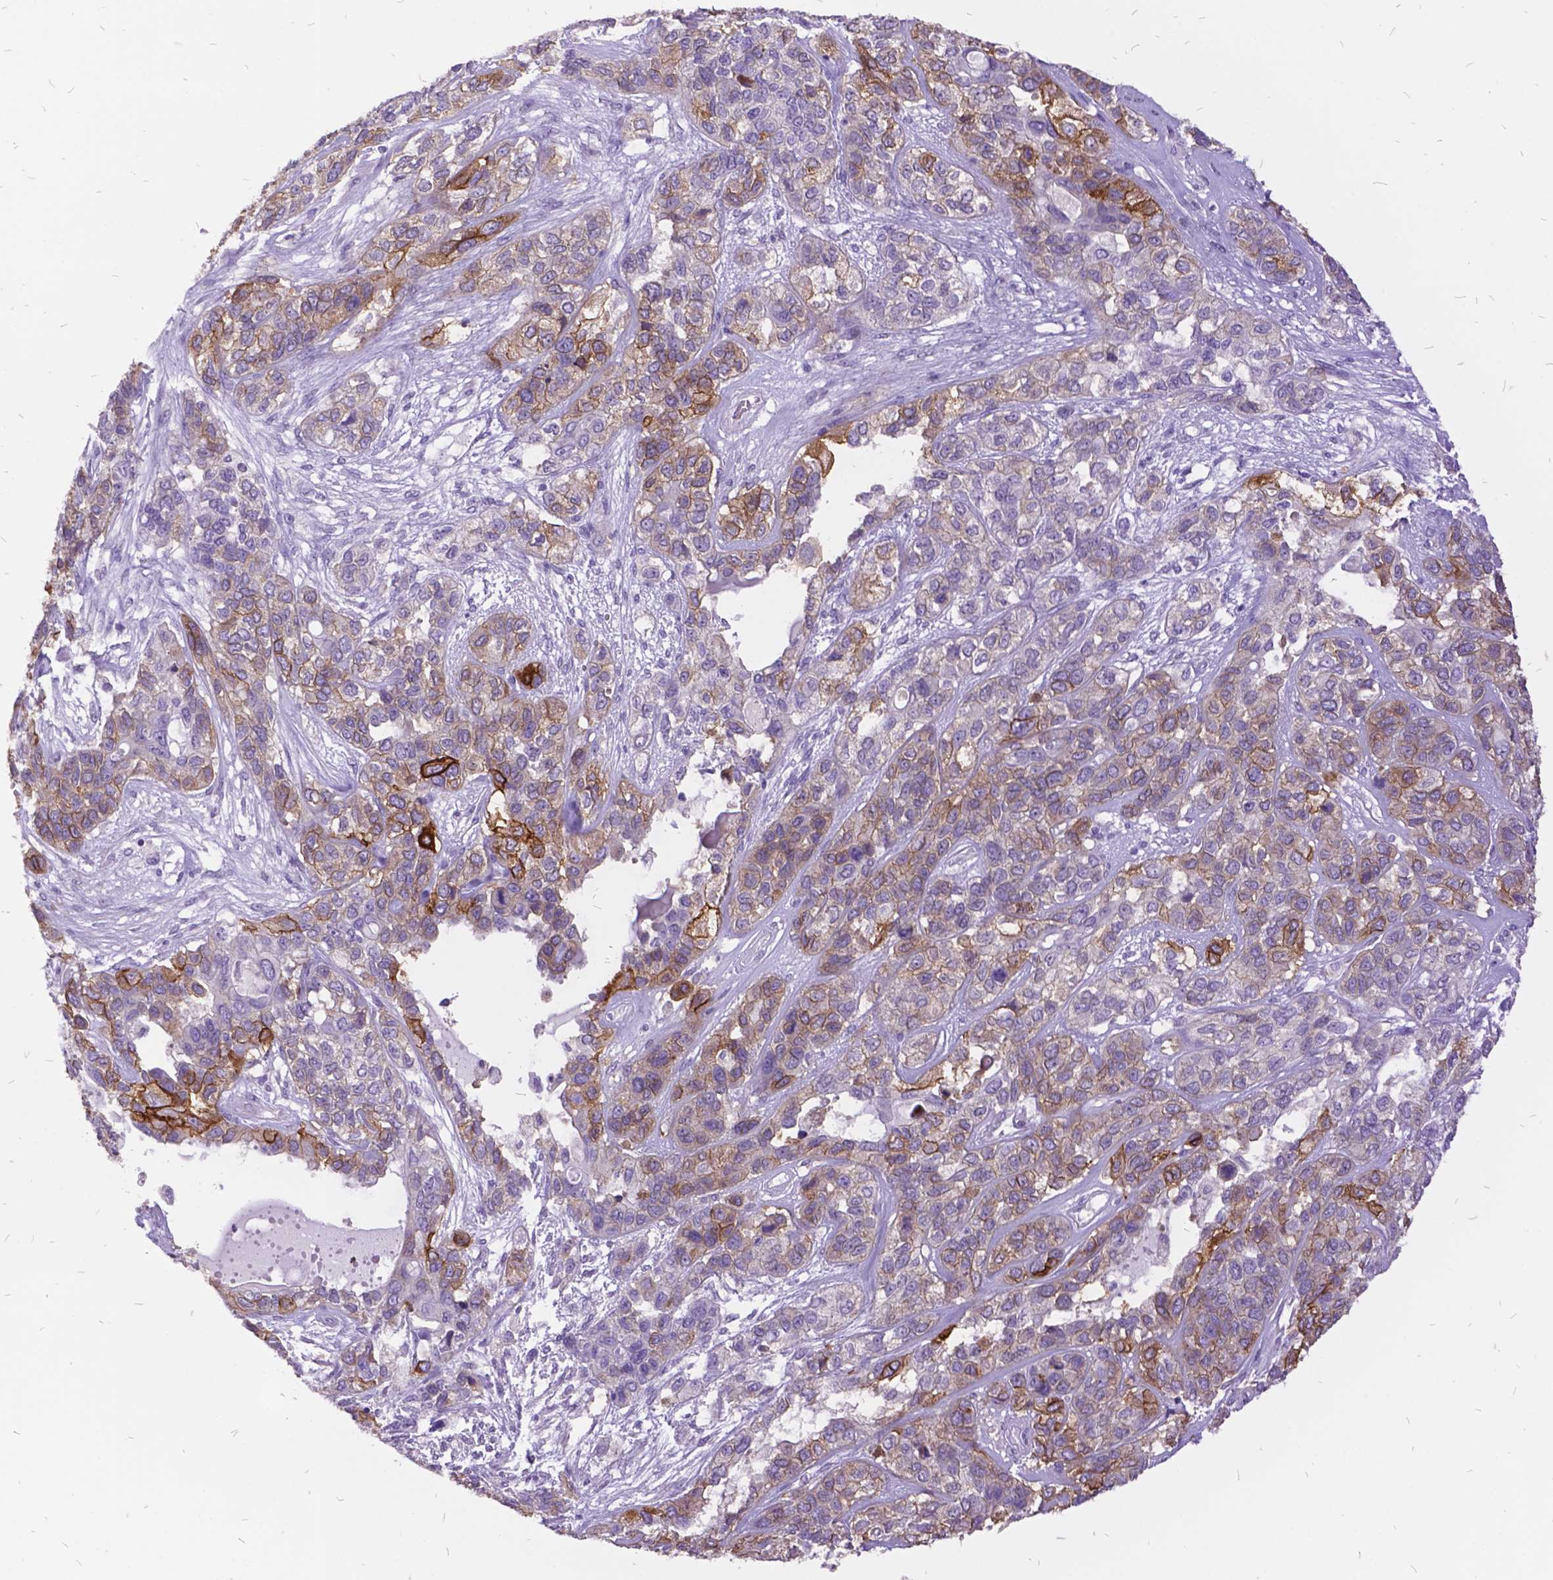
{"staining": {"intensity": "moderate", "quantity": "25%-75%", "location": "cytoplasmic/membranous"}, "tissue": "lung cancer", "cell_type": "Tumor cells", "image_type": "cancer", "snomed": [{"axis": "morphology", "description": "Squamous cell carcinoma, NOS"}, {"axis": "topography", "description": "Lung"}], "caption": "This micrograph demonstrates immunohistochemistry (IHC) staining of lung cancer, with medium moderate cytoplasmic/membranous expression in about 25%-75% of tumor cells.", "gene": "ITGB6", "patient": {"sex": "female", "age": 70}}